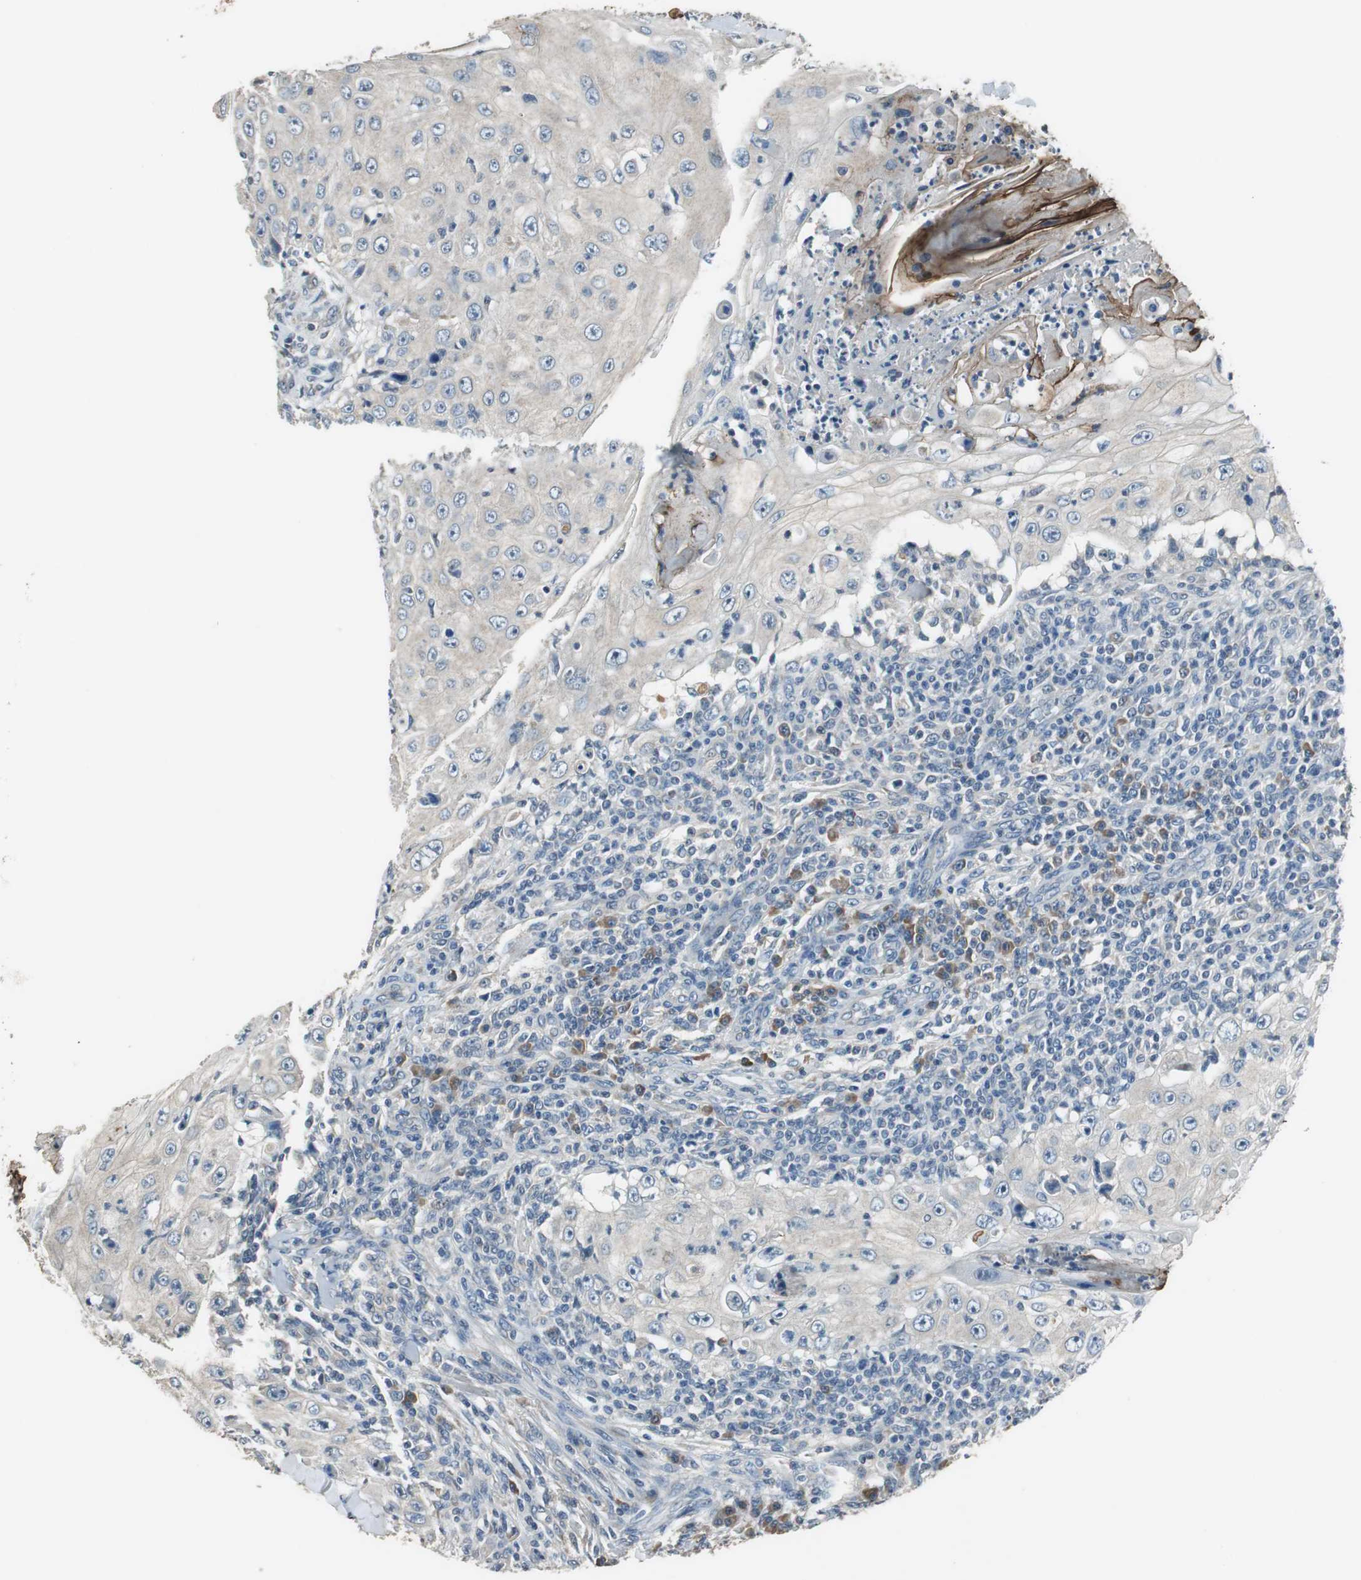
{"staining": {"intensity": "negative", "quantity": "none", "location": "none"}, "tissue": "skin cancer", "cell_type": "Tumor cells", "image_type": "cancer", "snomed": [{"axis": "morphology", "description": "Squamous cell carcinoma, NOS"}, {"axis": "topography", "description": "Skin"}], "caption": "There is no significant expression in tumor cells of skin squamous cell carcinoma.", "gene": "PI4KB", "patient": {"sex": "male", "age": 86}}